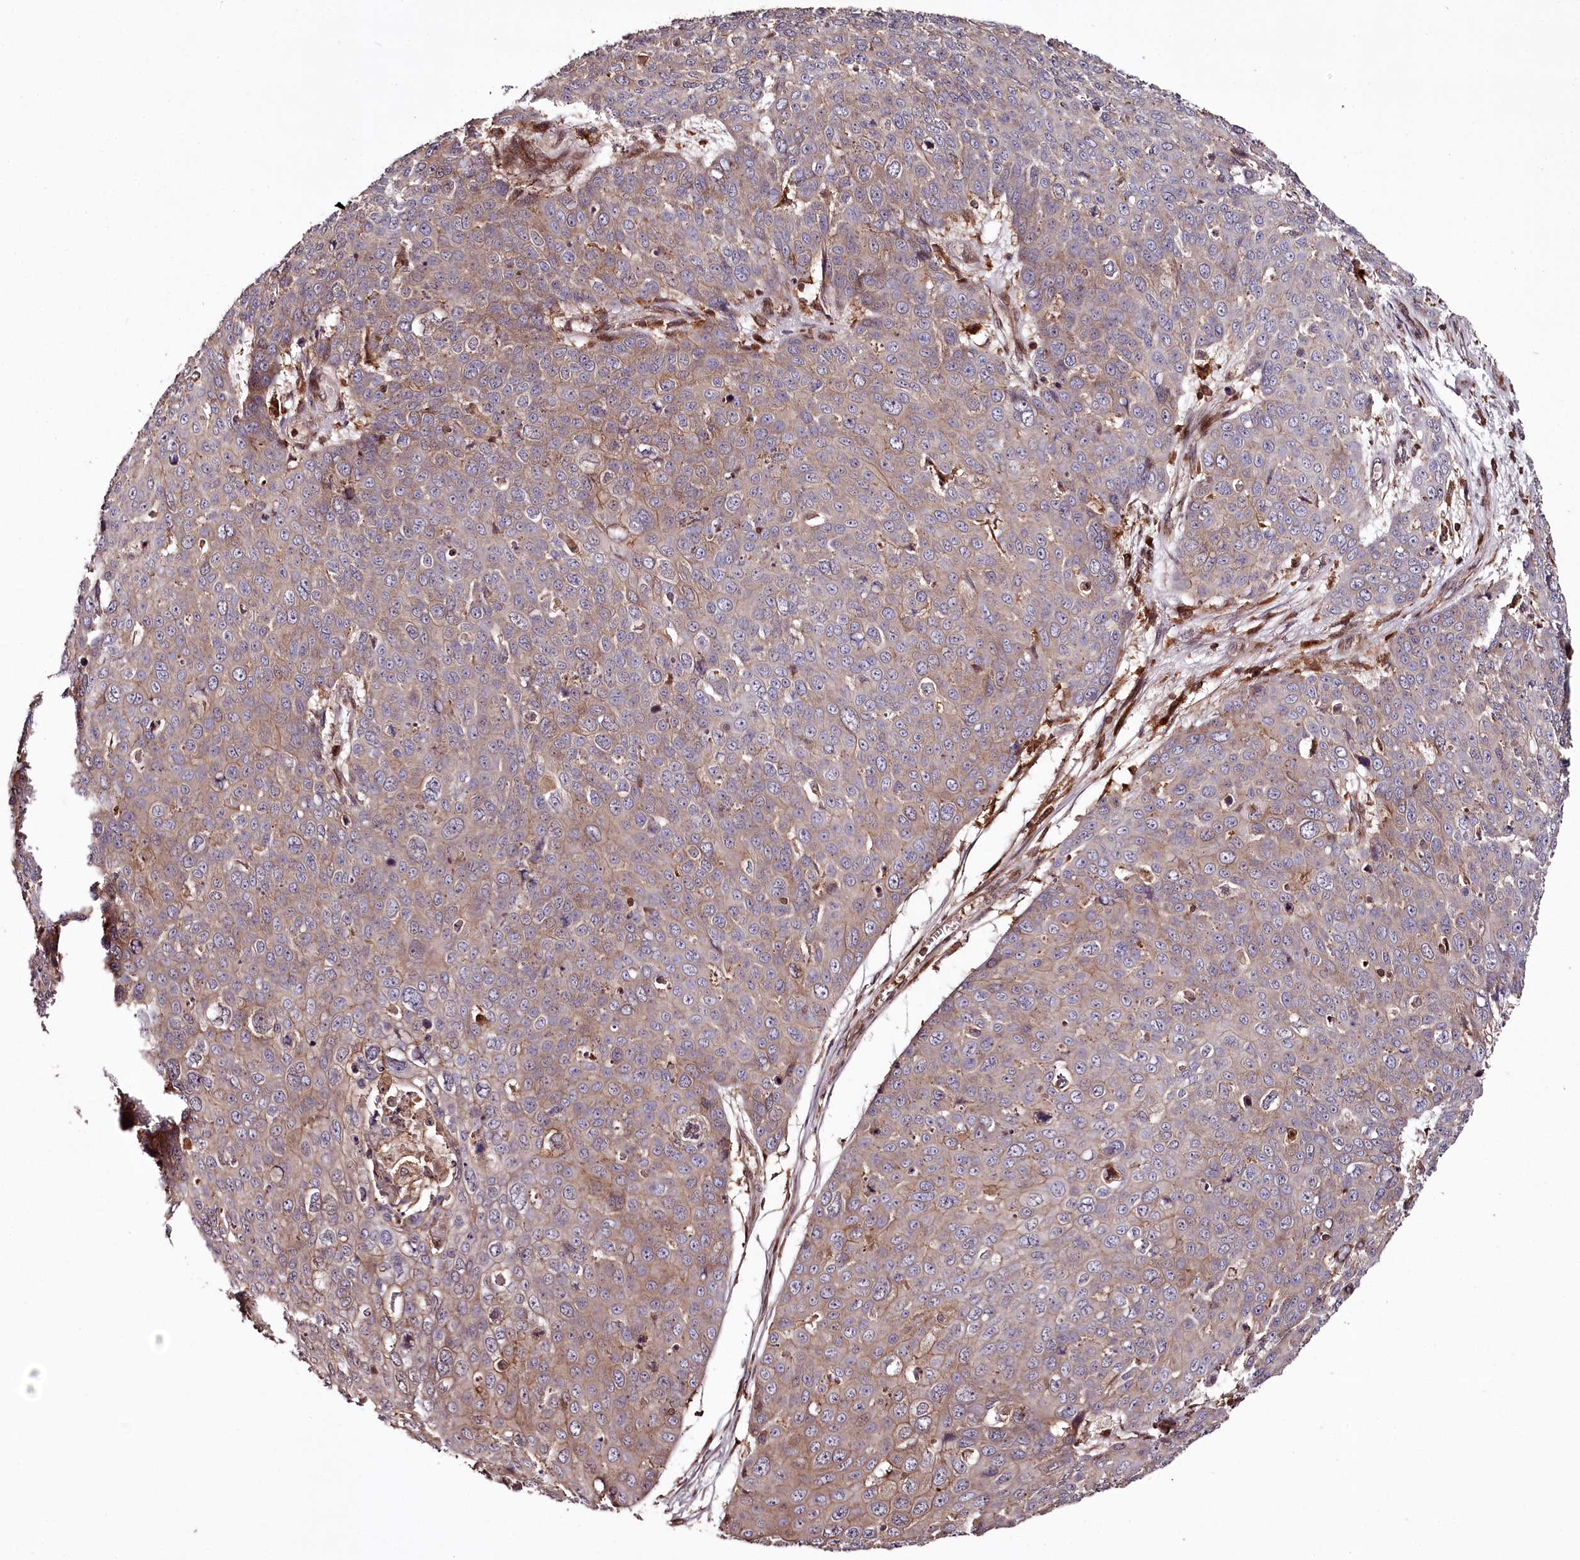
{"staining": {"intensity": "weak", "quantity": "25%-75%", "location": "cytoplasmic/membranous"}, "tissue": "skin cancer", "cell_type": "Tumor cells", "image_type": "cancer", "snomed": [{"axis": "morphology", "description": "Squamous cell carcinoma, NOS"}, {"axis": "topography", "description": "Skin"}], "caption": "Human squamous cell carcinoma (skin) stained for a protein (brown) exhibits weak cytoplasmic/membranous positive positivity in about 25%-75% of tumor cells.", "gene": "KIF14", "patient": {"sex": "male", "age": 71}}